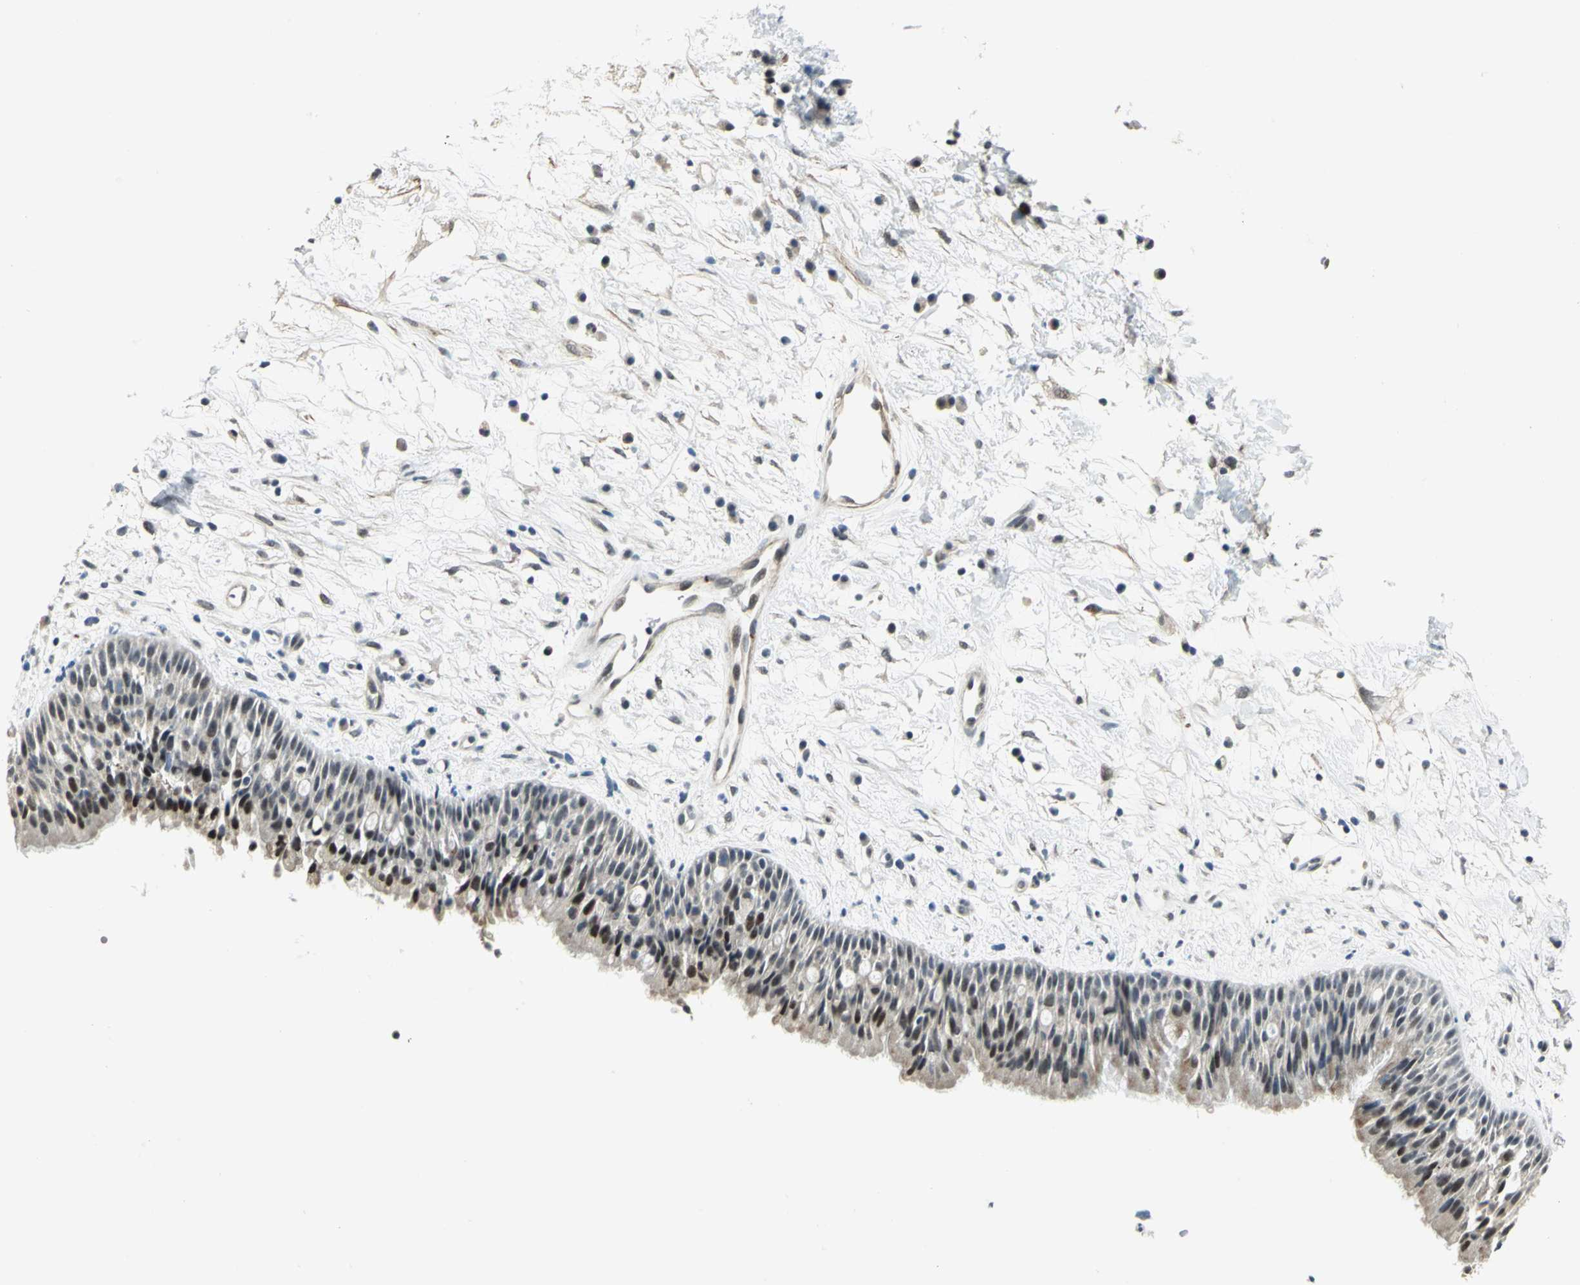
{"staining": {"intensity": "moderate", "quantity": "25%-75%", "location": "nuclear"}, "tissue": "nasopharynx", "cell_type": "Respiratory epithelial cells", "image_type": "normal", "snomed": [{"axis": "morphology", "description": "Normal tissue, NOS"}, {"axis": "topography", "description": "Nasopharynx"}], "caption": "Protein analysis of normal nasopharynx displays moderate nuclear expression in approximately 25%-75% of respiratory epithelial cells.", "gene": "MTA1", "patient": {"sex": "male", "age": 13}}